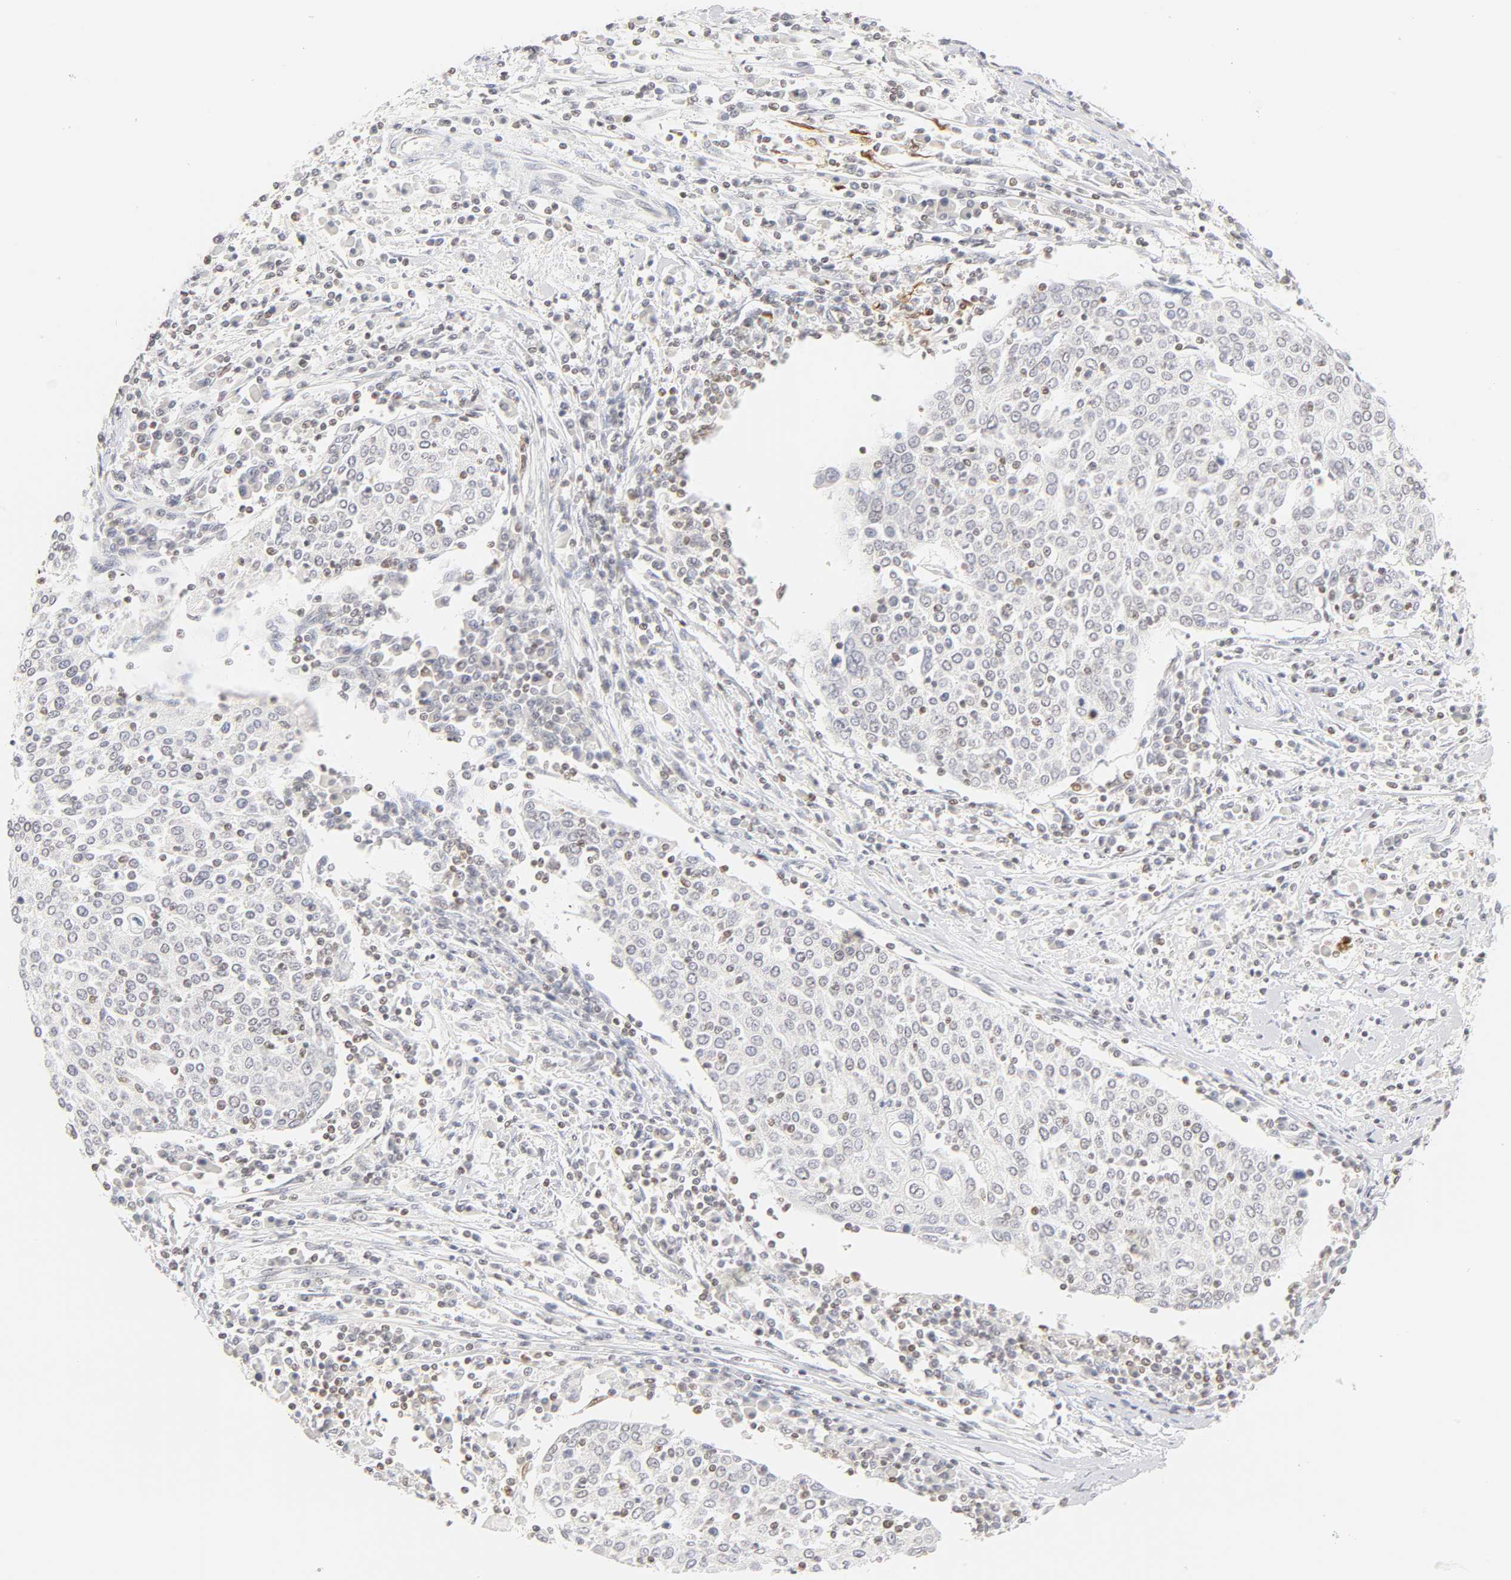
{"staining": {"intensity": "moderate", "quantity": "<25%", "location": "nuclear"}, "tissue": "cervical cancer", "cell_type": "Tumor cells", "image_type": "cancer", "snomed": [{"axis": "morphology", "description": "Squamous cell carcinoma, NOS"}, {"axis": "topography", "description": "Cervix"}], "caption": "DAB (3,3'-diaminobenzidine) immunohistochemical staining of cervical cancer (squamous cell carcinoma) reveals moderate nuclear protein positivity in approximately <25% of tumor cells.", "gene": "KIF2A", "patient": {"sex": "female", "age": 40}}